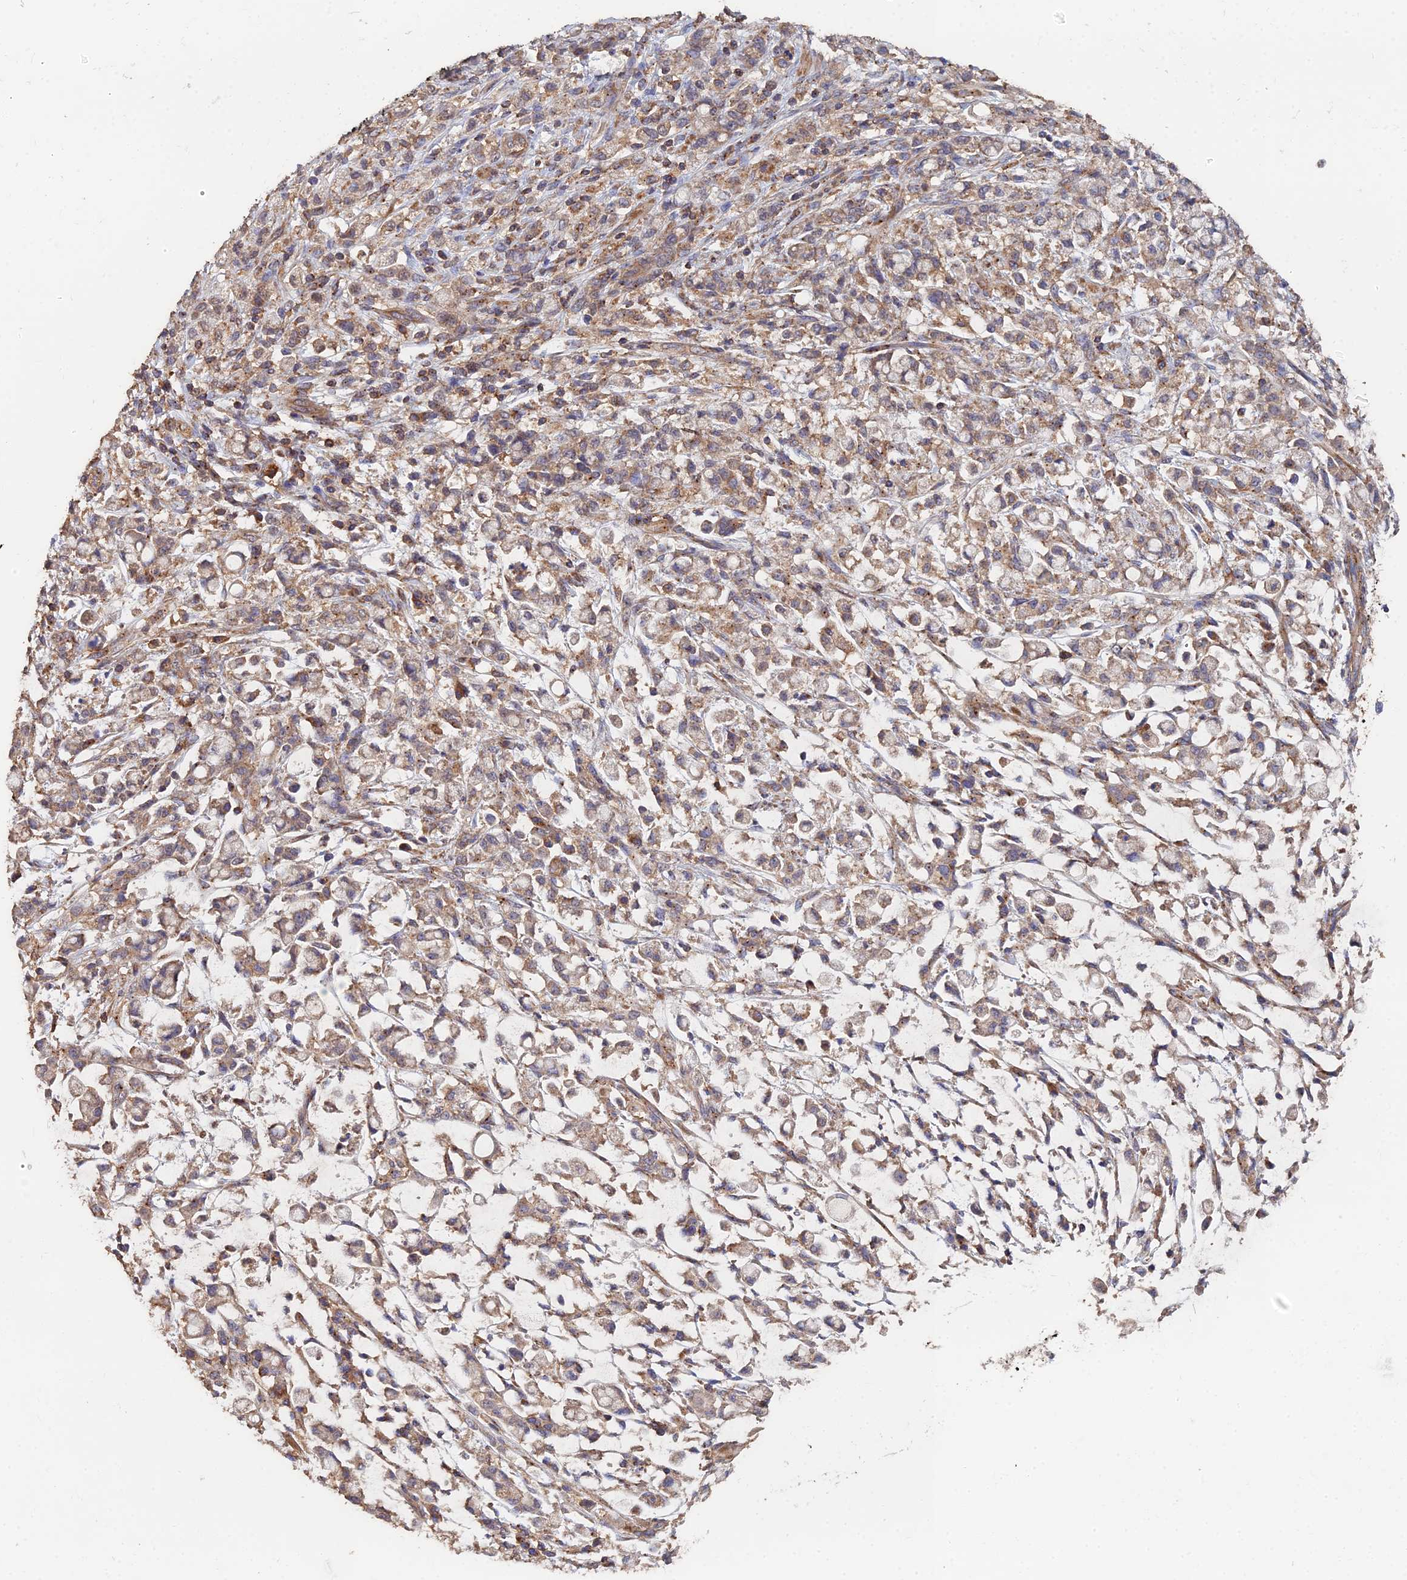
{"staining": {"intensity": "weak", "quantity": ">75%", "location": "cytoplasmic/membranous"}, "tissue": "stomach cancer", "cell_type": "Tumor cells", "image_type": "cancer", "snomed": [{"axis": "morphology", "description": "Adenocarcinoma, NOS"}, {"axis": "topography", "description": "Stomach"}], "caption": "Immunohistochemical staining of human adenocarcinoma (stomach) shows low levels of weak cytoplasmic/membranous protein positivity in about >75% of tumor cells.", "gene": "SPANXN4", "patient": {"sex": "female", "age": 60}}